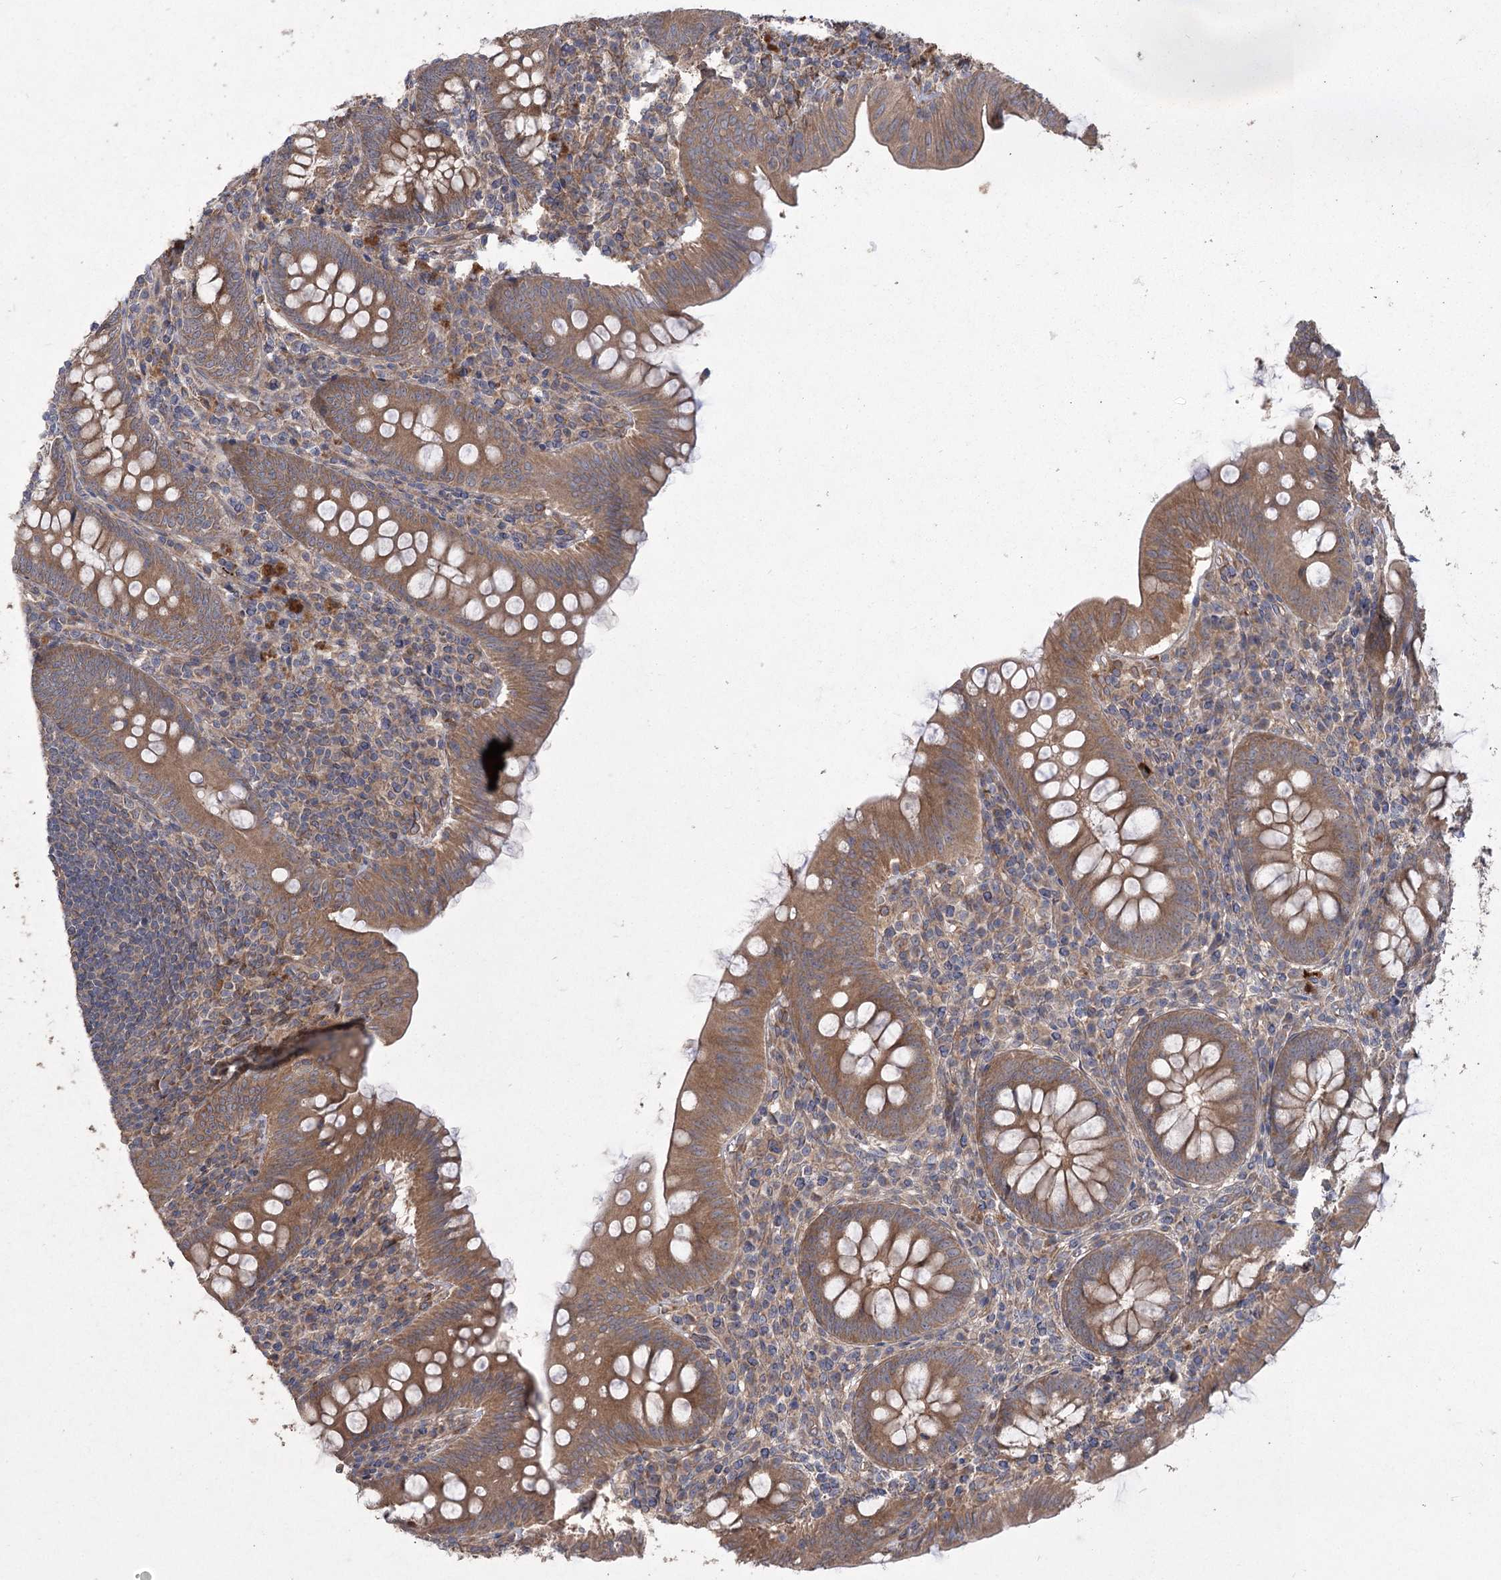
{"staining": {"intensity": "moderate", "quantity": ">75%", "location": "cytoplasmic/membranous"}, "tissue": "appendix", "cell_type": "Glandular cells", "image_type": "normal", "snomed": [{"axis": "morphology", "description": "Normal tissue, NOS"}, {"axis": "topography", "description": "Appendix"}], "caption": "Glandular cells show medium levels of moderate cytoplasmic/membranous expression in about >75% of cells in unremarkable appendix. (DAB IHC, brown staining for protein, blue staining for nuclei).", "gene": "RIN2", "patient": {"sex": "male", "age": 14}}